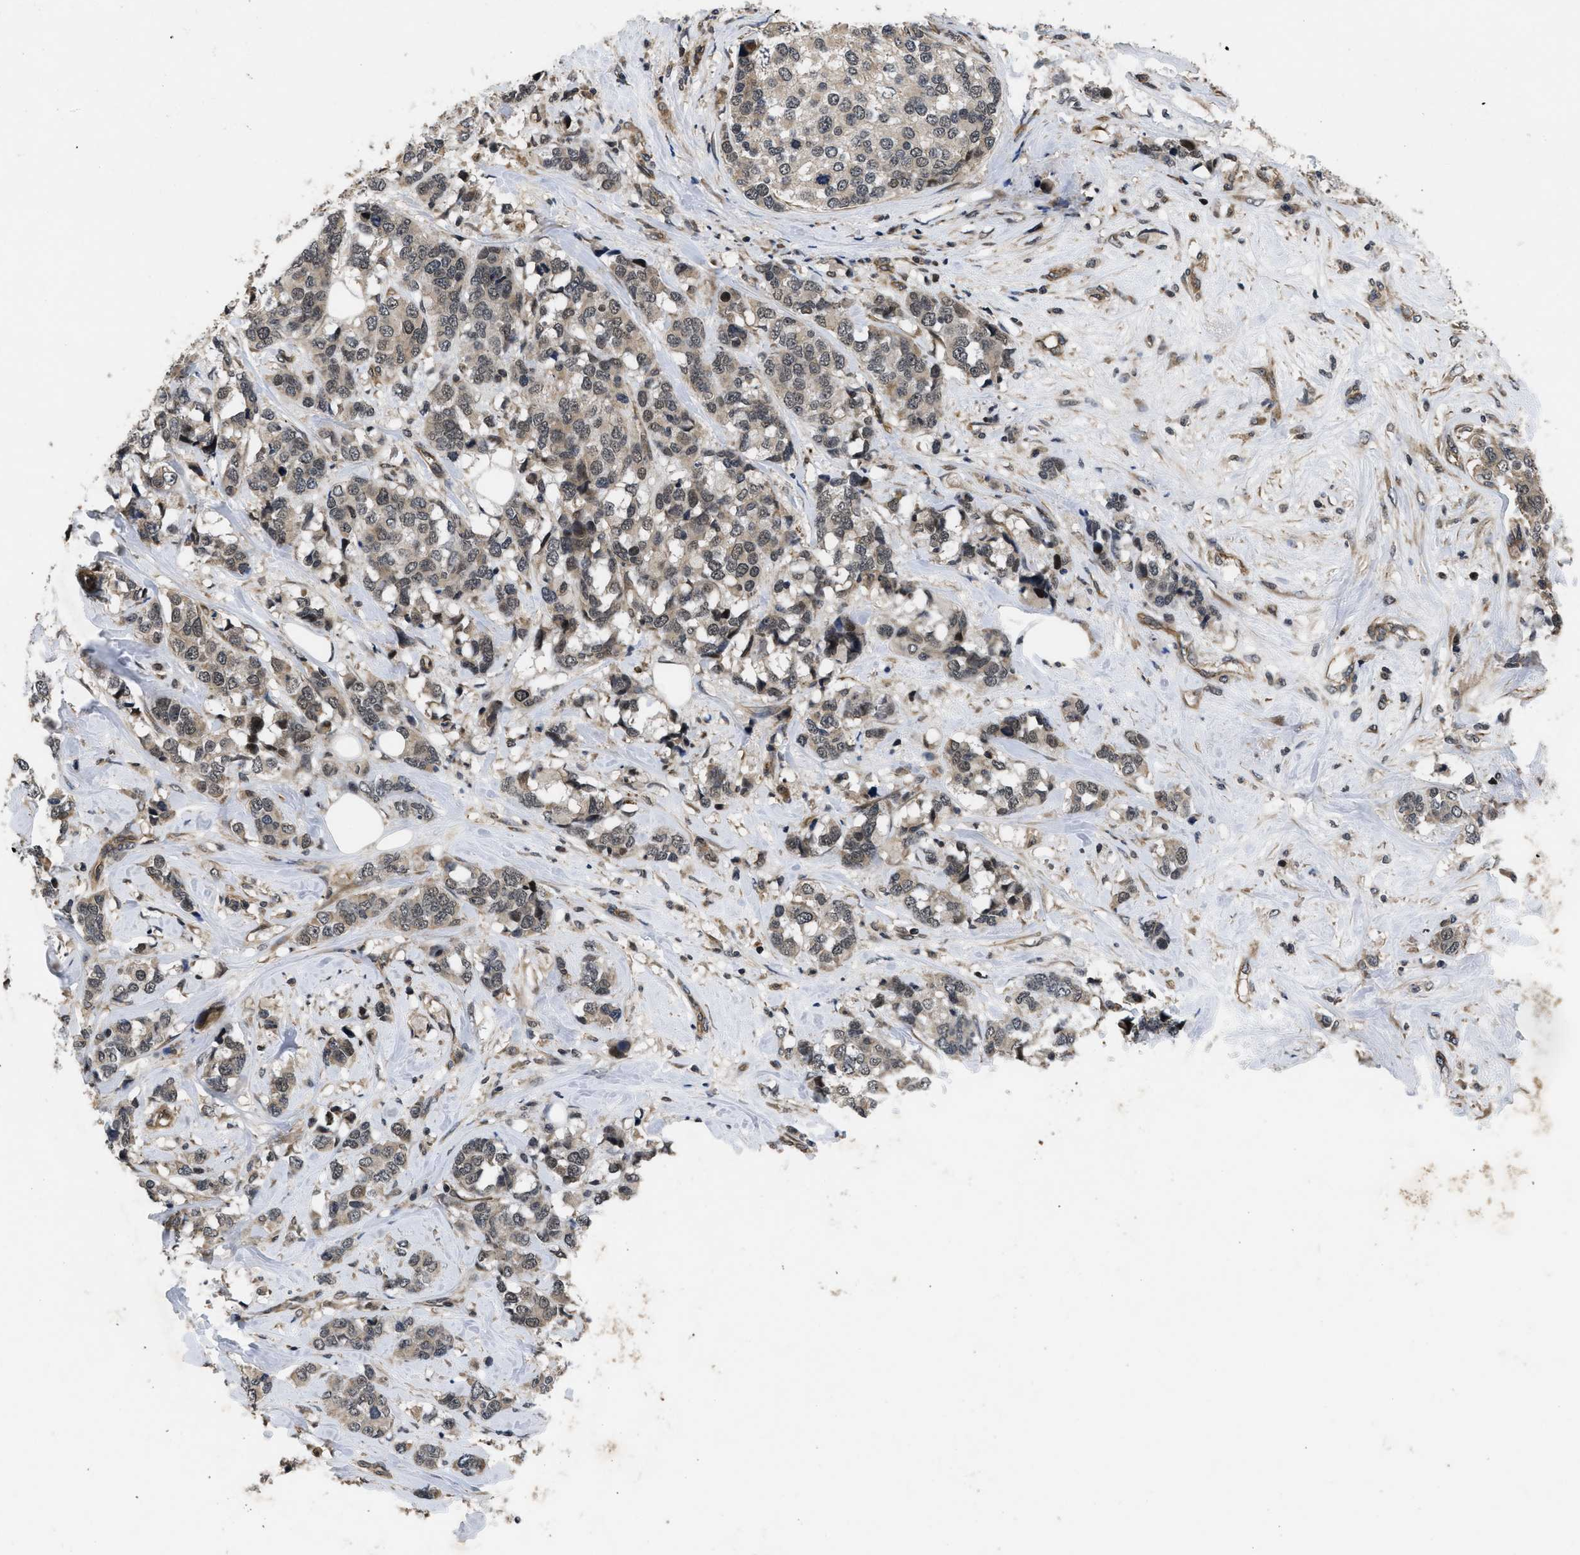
{"staining": {"intensity": "weak", "quantity": ">75%", "location": "cytoplasmic/membranous"}, "tissue": "breast cancer", "cell_type": "Tumor cells", "image_type": "cancer", "snomed": [{"axis": "morphology", "description": "Lobular carcinoma"}, {"axis": "topography", "description": "Breast"}], "caption": "Immunohistochemical staining of breast cancer displays low levels of weak cytoplasmic/membranous protein staining in approximately >75% of tumor cells. Using DAB (3,3'-diaminobenzidine) (brown) and hematoxylin (blue) stains, captured at high magnification using brightfield microscopy.", "gene": "DNAJC14", "patient": {"sex": "female", "age": 59}}